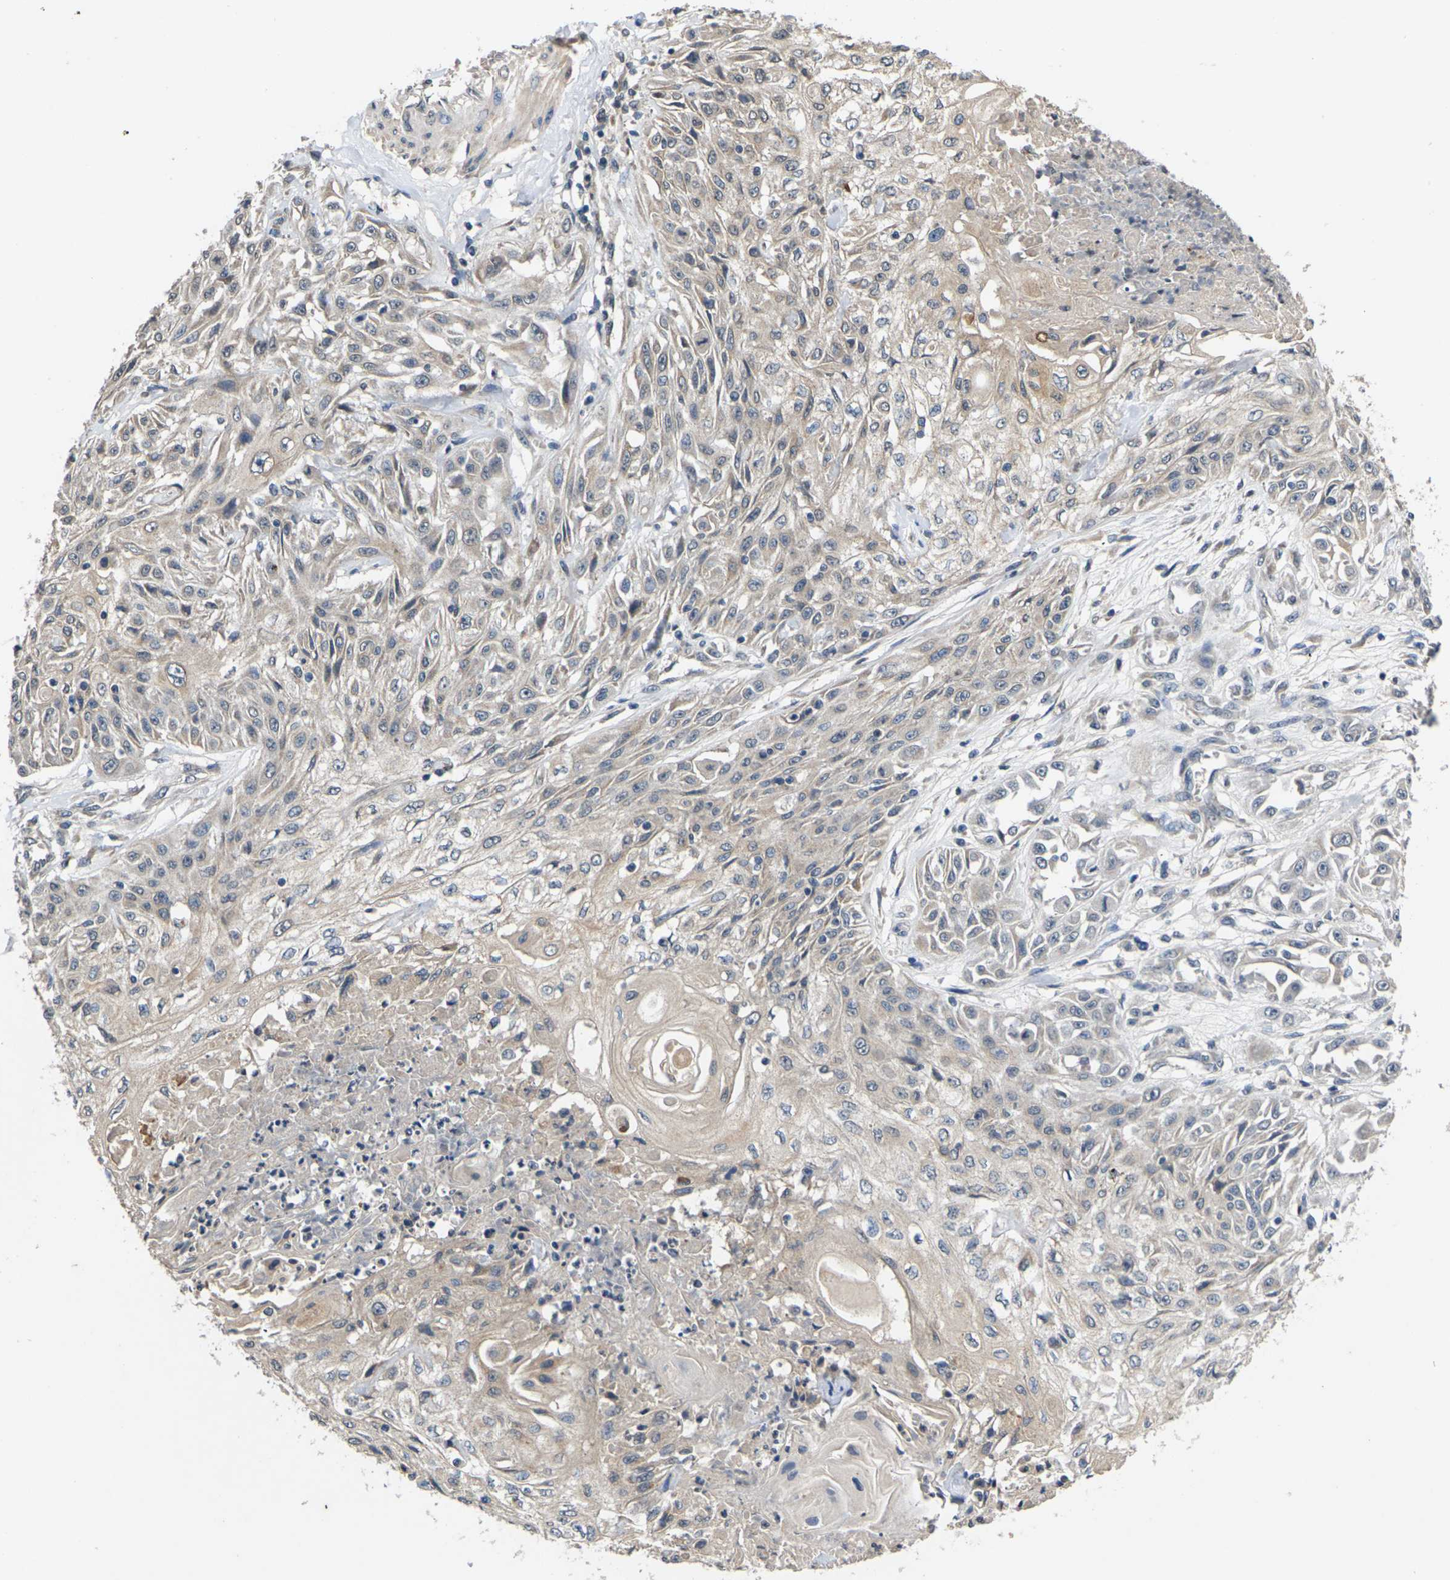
{"staining": {"intensity": "weak", "quantity": ">75%", "location": "cytoplasmic/membranous"}, "tissue": "skin cancer", "cell_type": "Tumor cells", "image_type": "cancer", "snomed": [{"axis": "morphology", "description": "Squamous cell carcinoma, NOS"}, {"axis": "topography", "description": "Skin"}], "caption": "Immunohistochemistry micrograph of human skin cancer stained for a protein (brown), which demonstrates low levels of weak cytoplasmic/membranous positivity in about >75% of tumor cells.", "gene": "SLC2A2", "patient": {"sex": "male", "age": 75}}